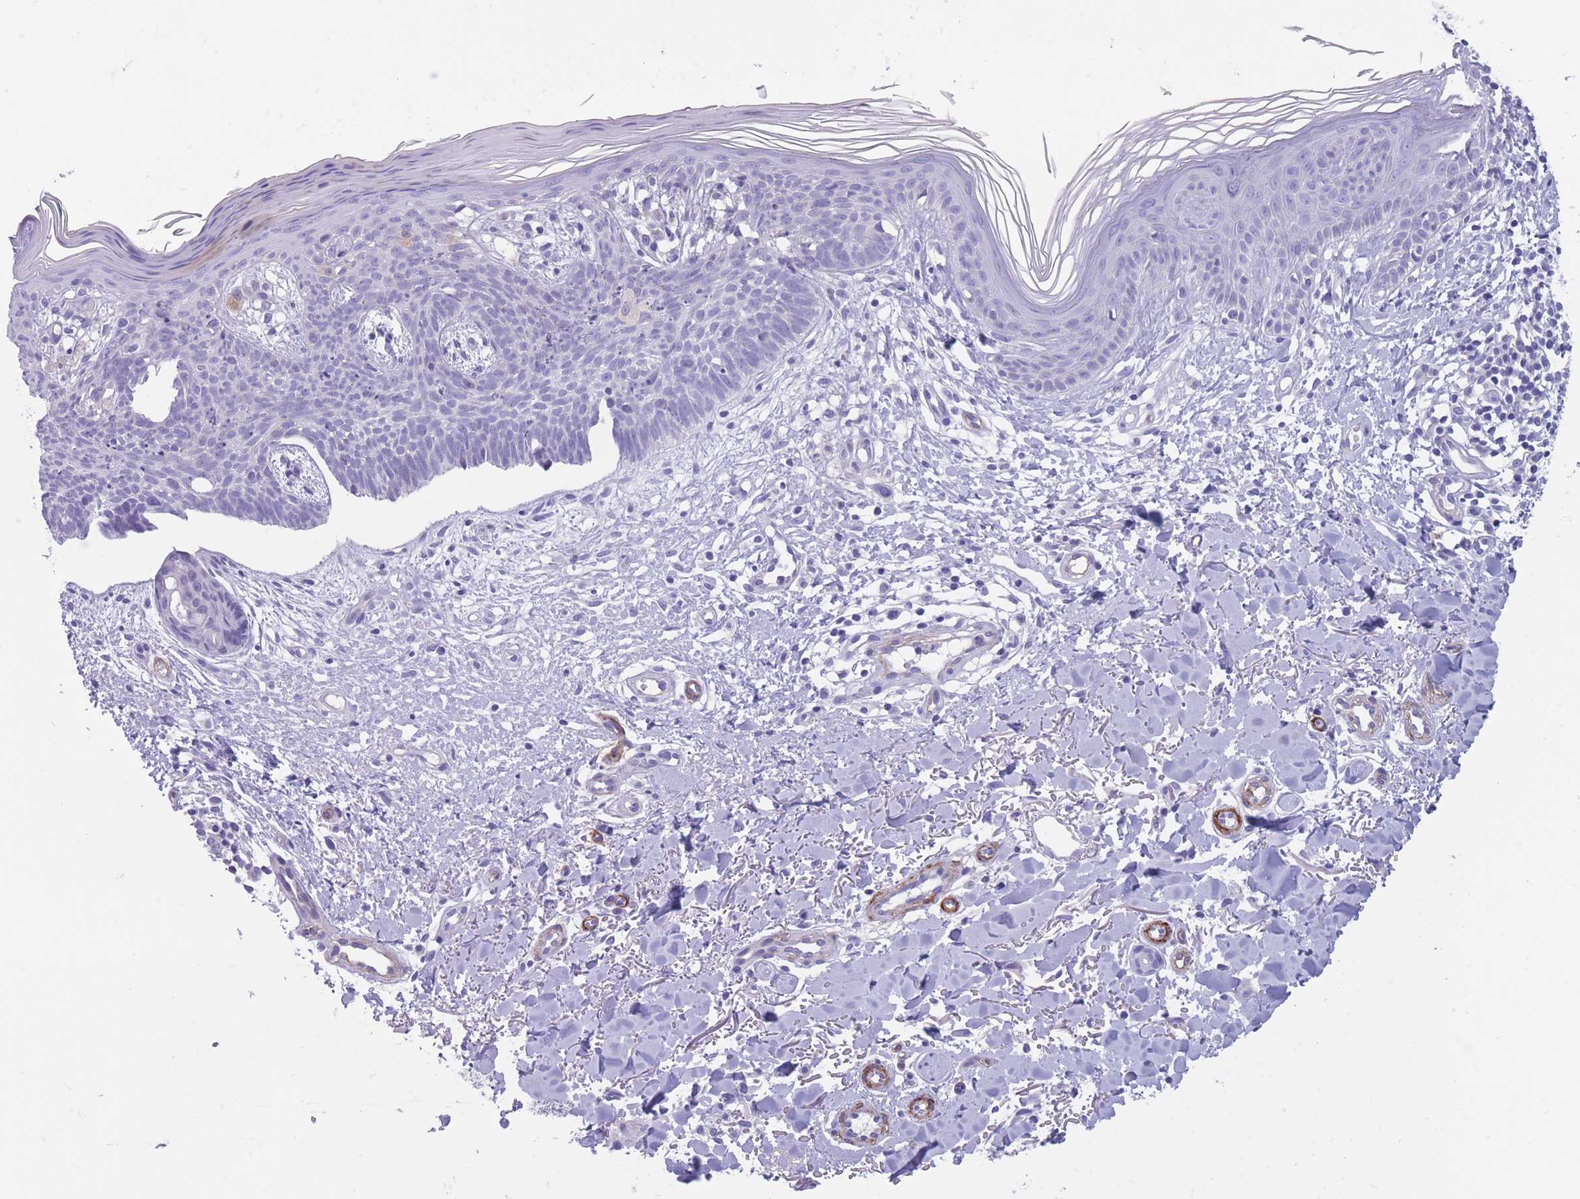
{"staining": {"intensity": "negative", "quantity": "none", "location": "none"}, "tissue": "skin cancer", "cell_type": "Tumor cells", "image_type": "cancer", "snomed": [{"axis": "morphology", "description": "Basal cell carcinoma"}, {"axis": "topography", "description": "Skin"}], "caption": "Immunohistochemical staining of human skin basal cell carcinoma demonstrates no significant positivity in tumor cells. (DAB (3,3'-diaminobenzidine) immunohistochemistry with hematoxylin counter stain).", "gene": "DPYD", "patient": {"sex": "male", "age": 78}}